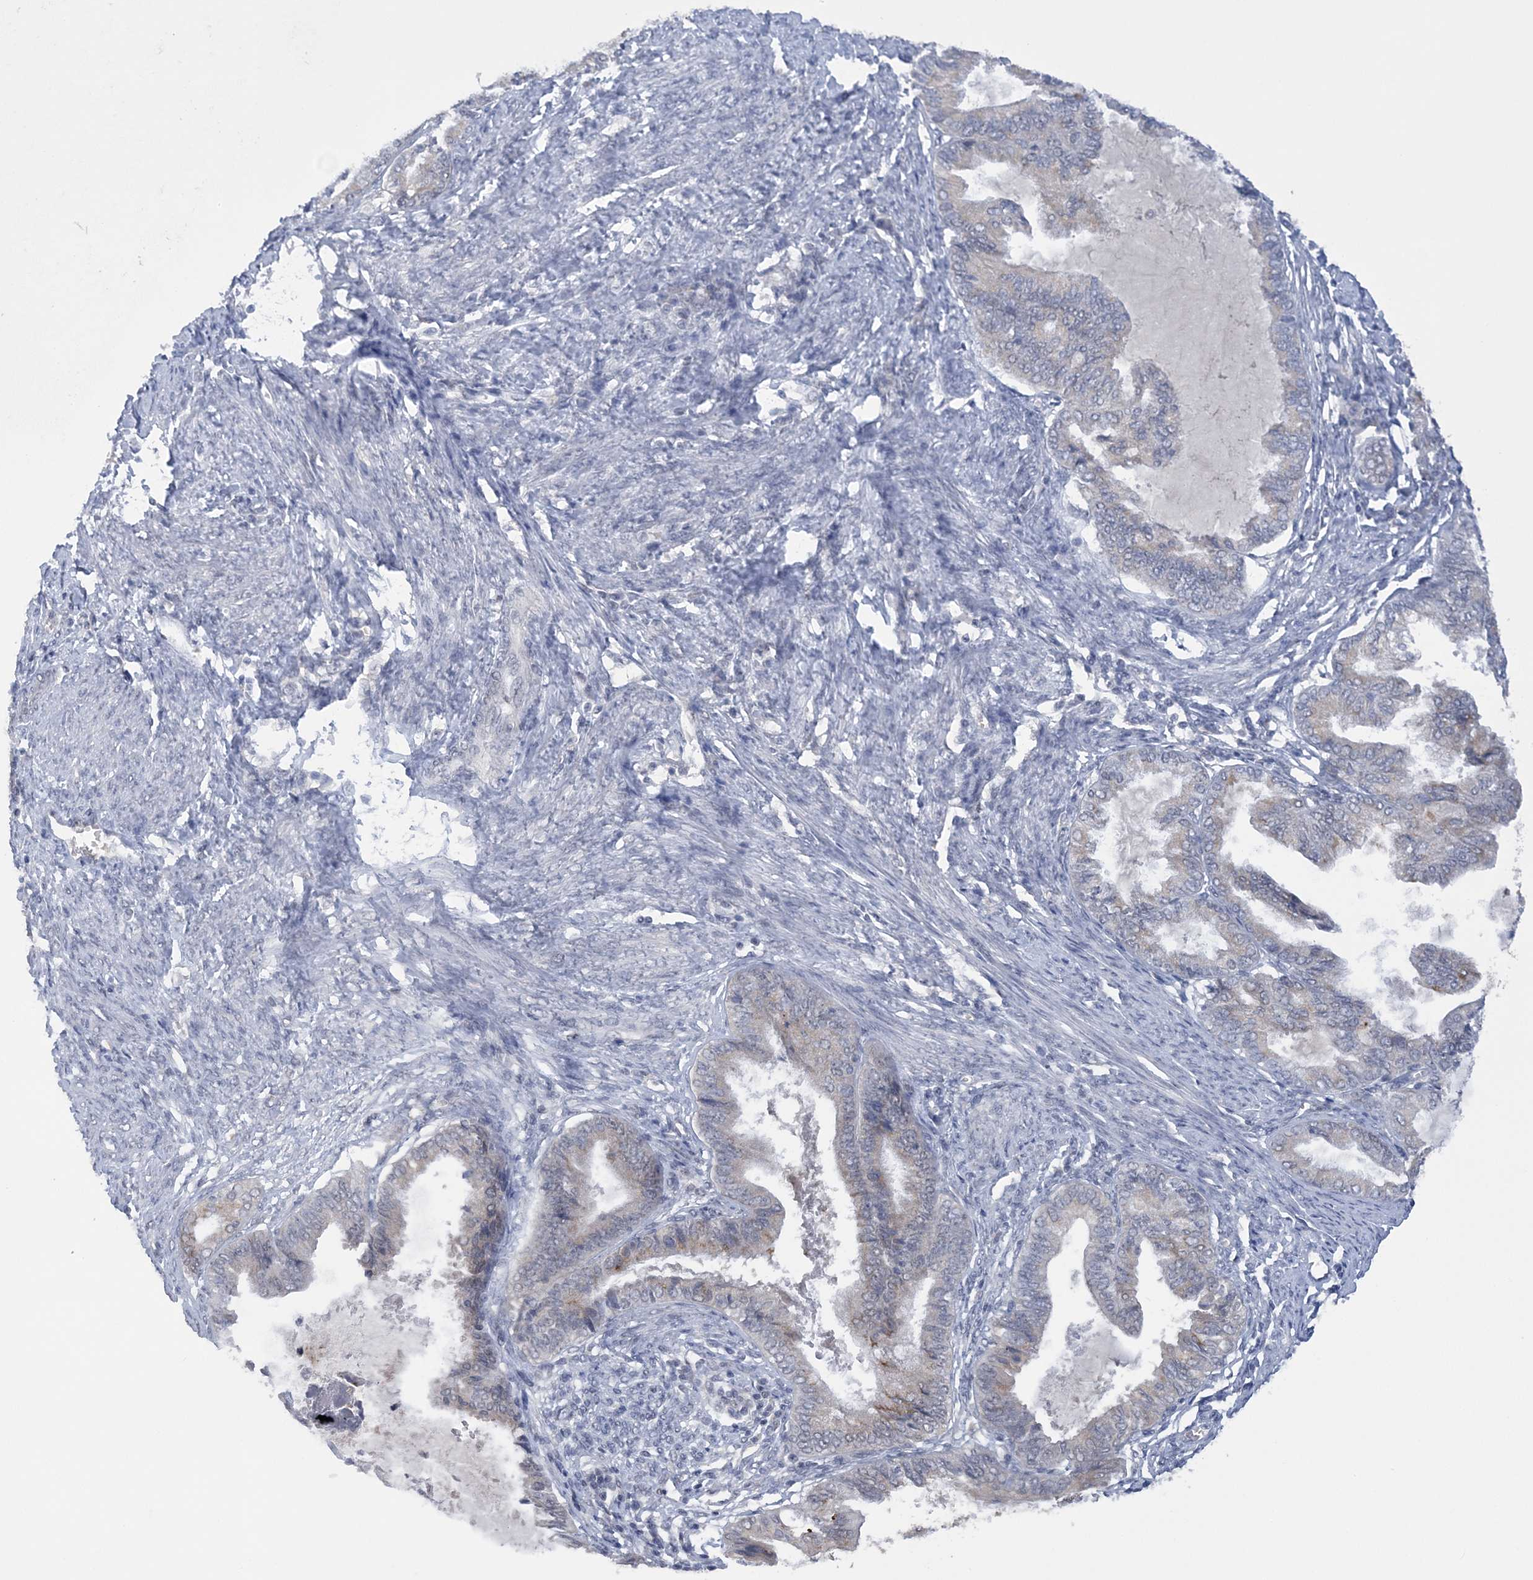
{"staining": {"intensity": "weak", "quantity": "<25%", "location": "cytoplasmic/membranous"}, "tissue": "endometrial cancer", "cell_type": "Tumor cells", "image_type": "cancer", "snomed": [{"axis": "morphology", "description": "Adenocarcinoma, NOS"}, {"axis": "topography", "description": "Endometrium"}], "caption": "Human endometrial cancer (adenocarcinoma) stained for a protein using IHC demonstrates no staining in tumor cells.", "gene": "ZBTB7A", "patient": {"sex": "female", "age": 86}}